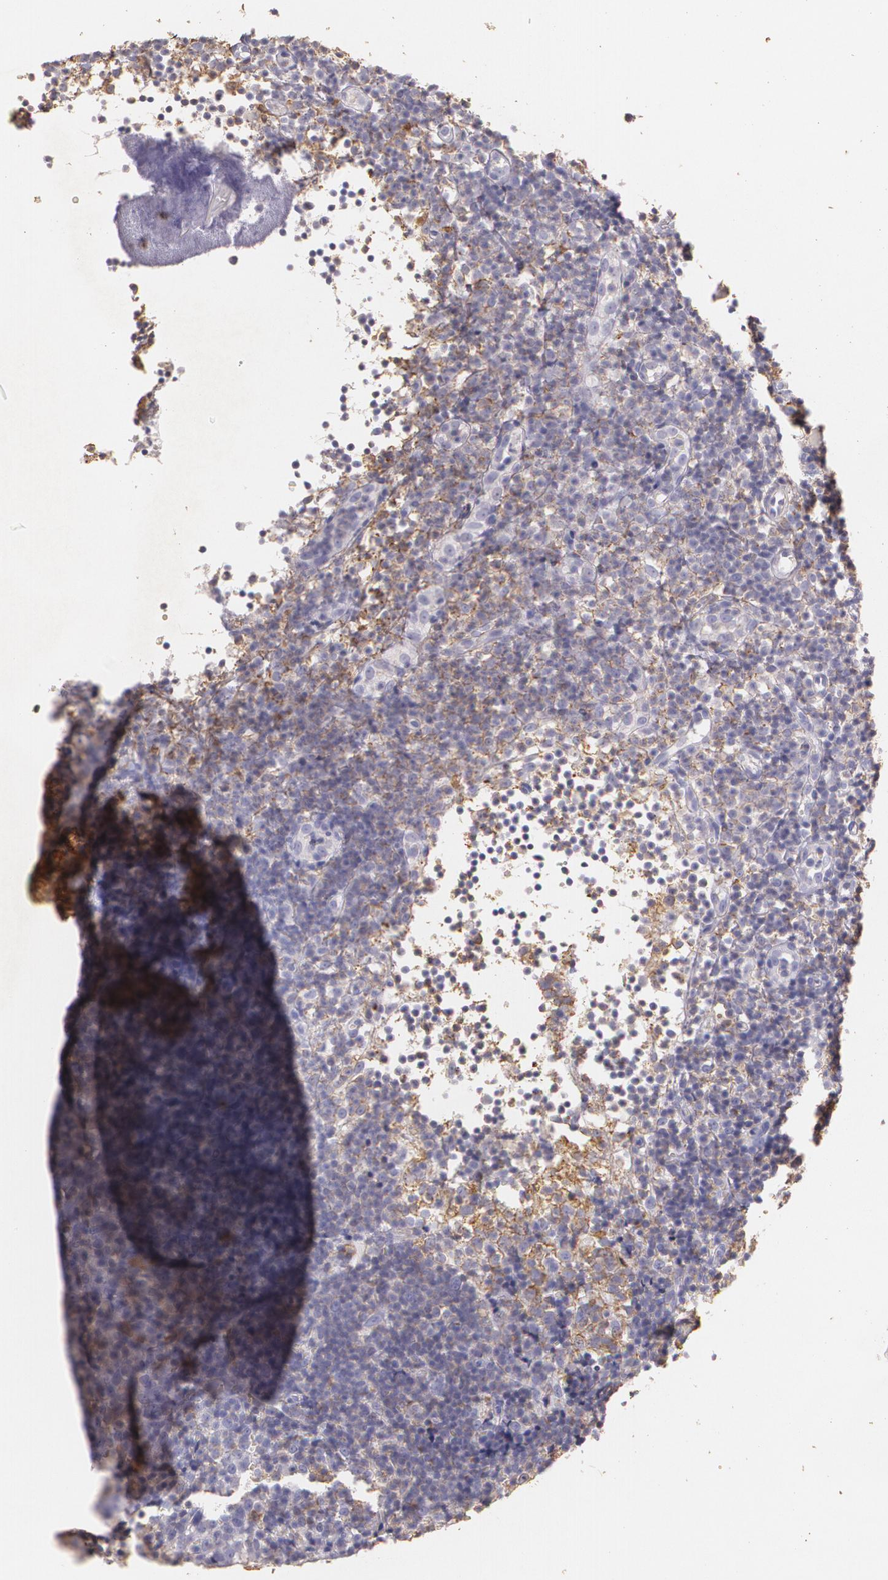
{"staining": {"intensity": "moderate", "quantity": ">75%", "location": "cytoplasmic/membranous"}, "tissue": "tonsil", "cell_type": "Germinal center cells", "image_type": "normal", "snomed": [{"axis": "morphology", "description": "Normal tissue, NOS"}, {"axis": "topography", "description": "Tonsil"}], "caption": "IHC staining of normal tonsil, which shows medium levels of moderate cytoplasmic/membranous positivity in about >75% of germinal center cells indicating moderate cytoplasmic/membranous protein expression. The staining was performed using DAB (brown) for protein detection and nuclei were counterstained in hematoxylin (blue).", "gene": "TGFBR1", "patient": {"sex": "female", "age": 40}}